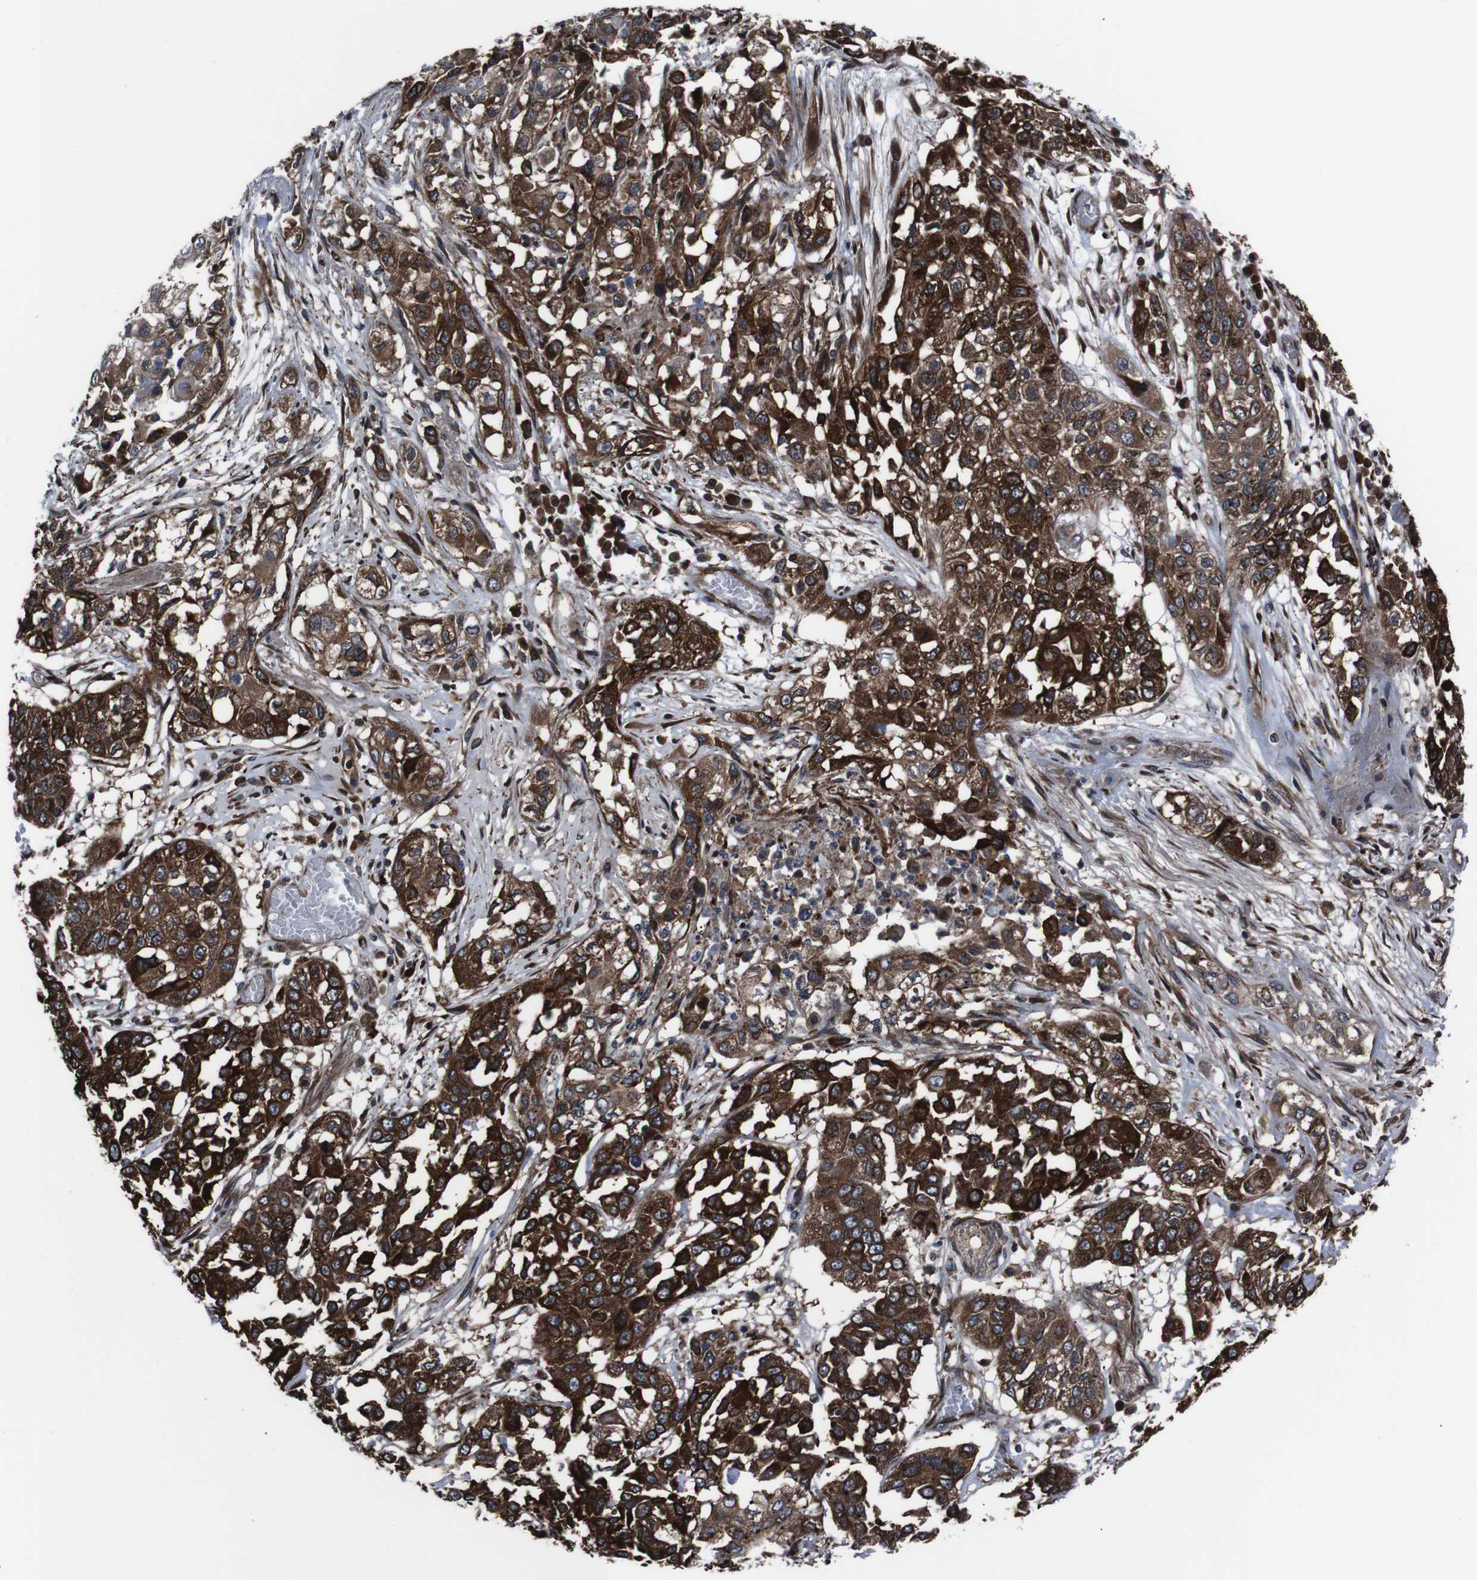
{"staining": {"intensity": "strong", "quantity": ">75%", "location": "cytoplasmic/membranous"}, "tissue": "lung cancer", "cell_type": "Tumor cells", "image_type": "cancer", "snomed": [{"axis": "morphology", "description": "Squamous cell carcinoma, NOS"}, {"axis": "topography", "description": "Lung"}], "caption": "Lung squamous cell carcinoma was stained to show a protein in brown. There is high levels of strong cytoplasmic/membranous positivity in about >75% of tumor cells.", "gene": "EIF4A2", "patient": {"sex": "male", "age": 71}}